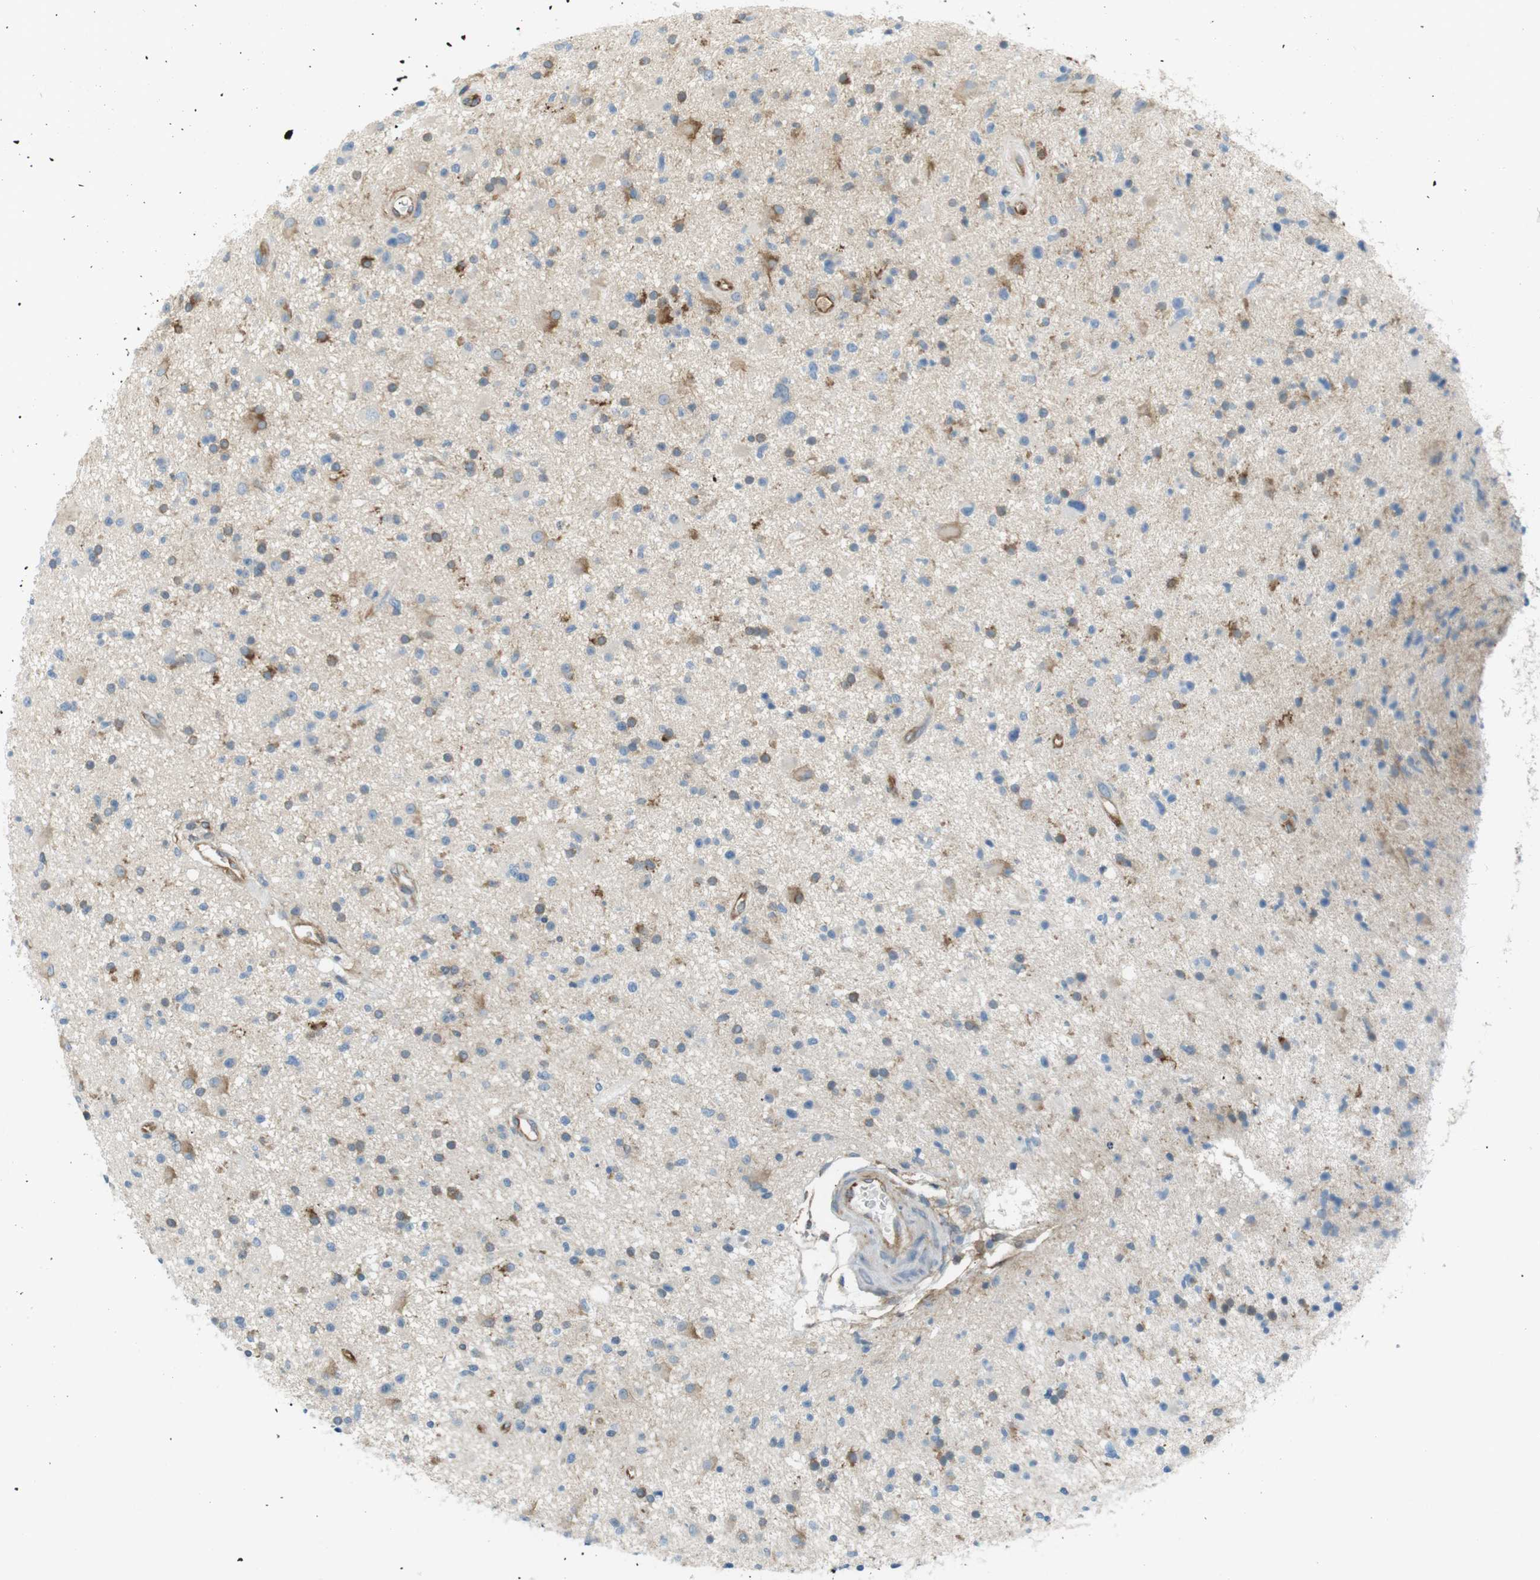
{"staining": {"intensity": "moderate", "quantity": "<25%", "location": "cytoplasmic/membranous"}, "tissue": "glioma", "cell_type": "Tumor cells", "image_type": "cancer", "snomed": [{"axis": "morphology", "description": "Glioma, malignant, High grade"}, {"axis": "topography", "description": "Brain"}], "caption": "Protein staining of glioma tissue displays moderate cytoplasmic/membranous positivity in approximately <25% of tumor cells. (brown staining indicates protein expression, while blue staining denotes nuclei).", "gene": "PEPD", "patient": {"sex": "male", "age": 33}}